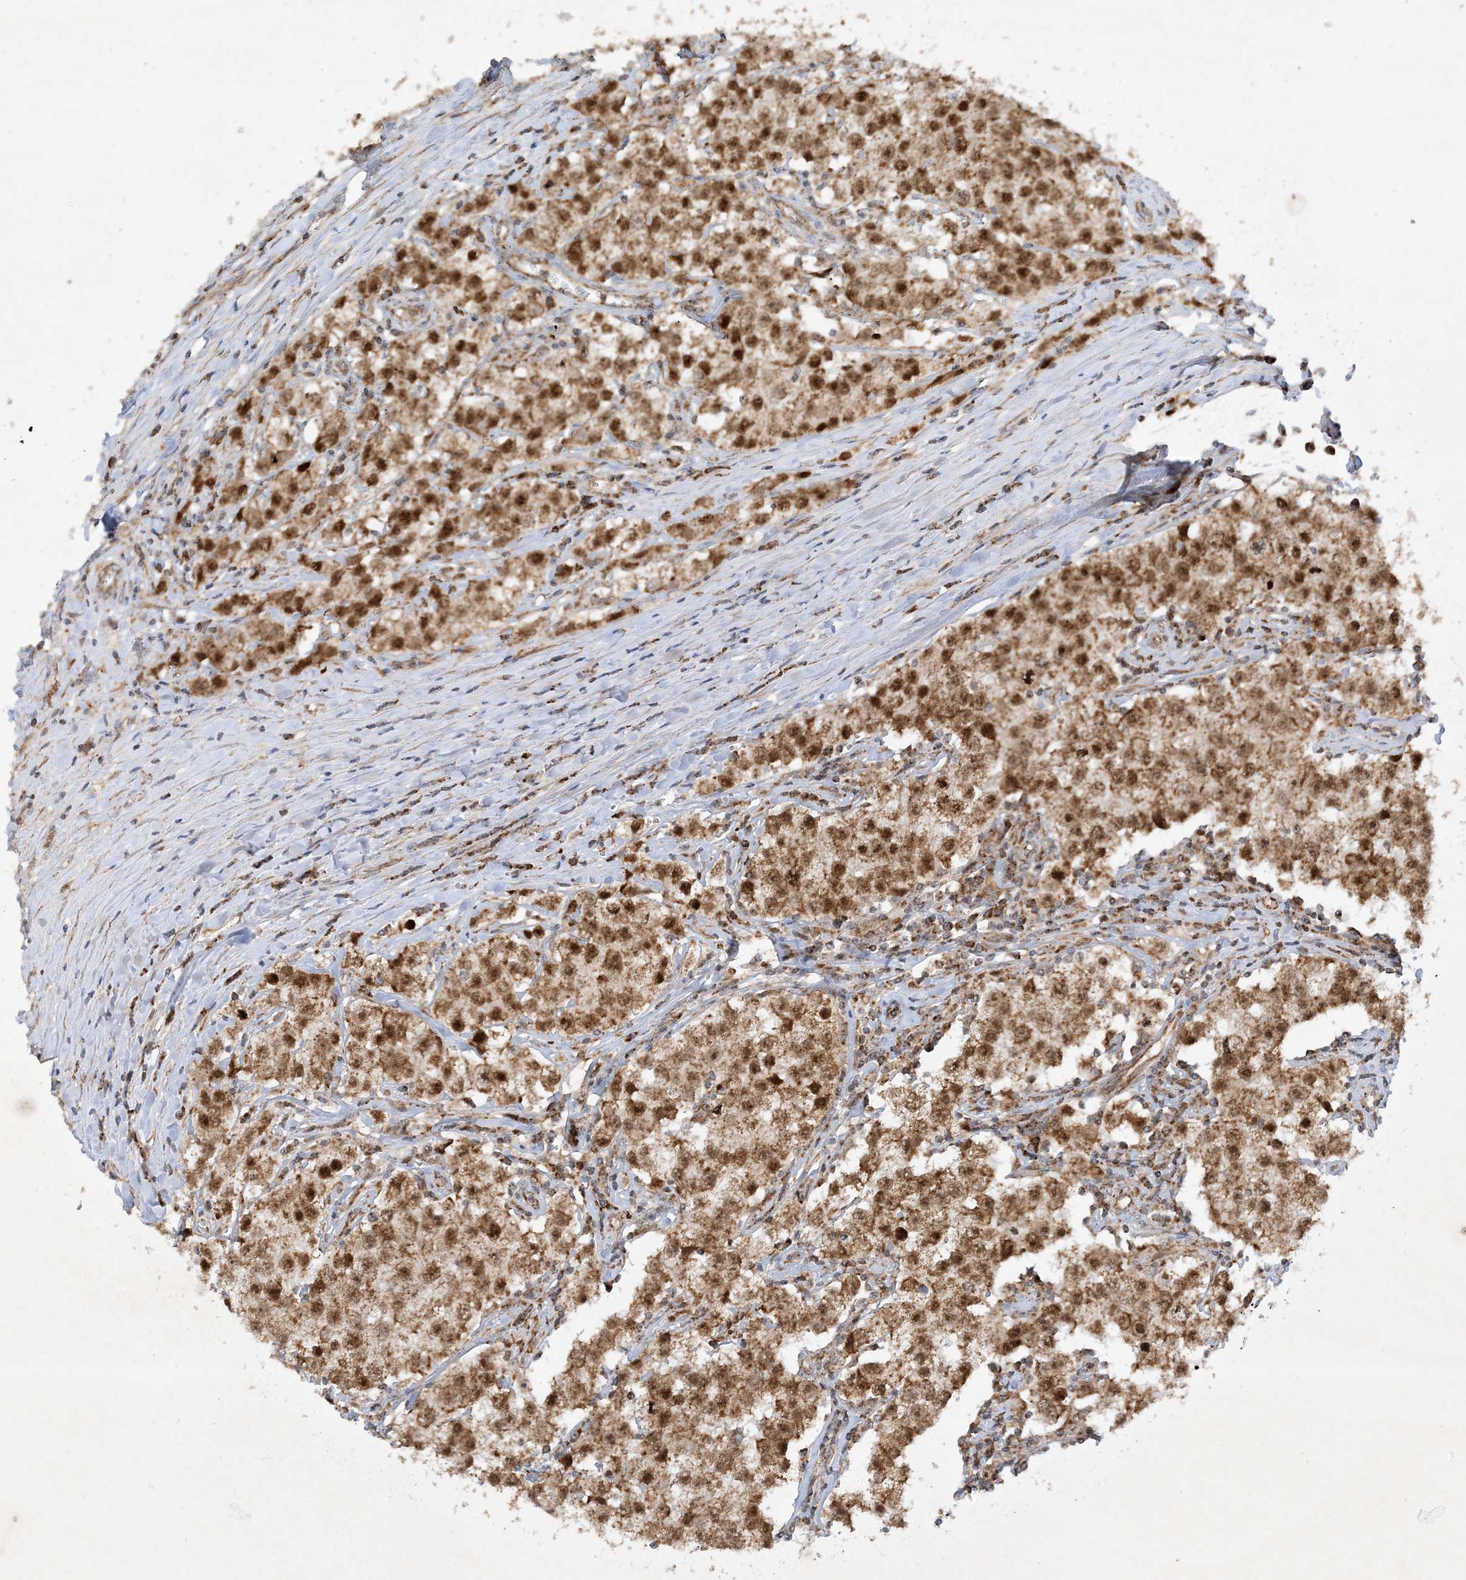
{"staining": {"intensity": "strong", "quantity": ">75%", "location": "cytoplasmic/membranous"}, "tissue": "testis cancer", "cell_type": "Tumor cells", "image_type": "cancer", "snomed": [{"axis": "morphology", "description": "Seminoma, NOS"}, {"axis": "morphology", "description": "Carcinoma, Embryonal, NOS"}, {"axis": "topography", "description": "Testis"}], "caption": "A high amount of strong cytoplasmic/membranous staining is seen in about >75% of tumor cells in embryonal carcinoma (testis) tissue. The staining is performed using DAB (3,3'-diaminobenzidine) brown chromogen to label protein expression. The nuclei are counter-stained blue using hematoxylin.", "gene": "NDUFAF3", "patient": {"sex": "male", "age": 43}}